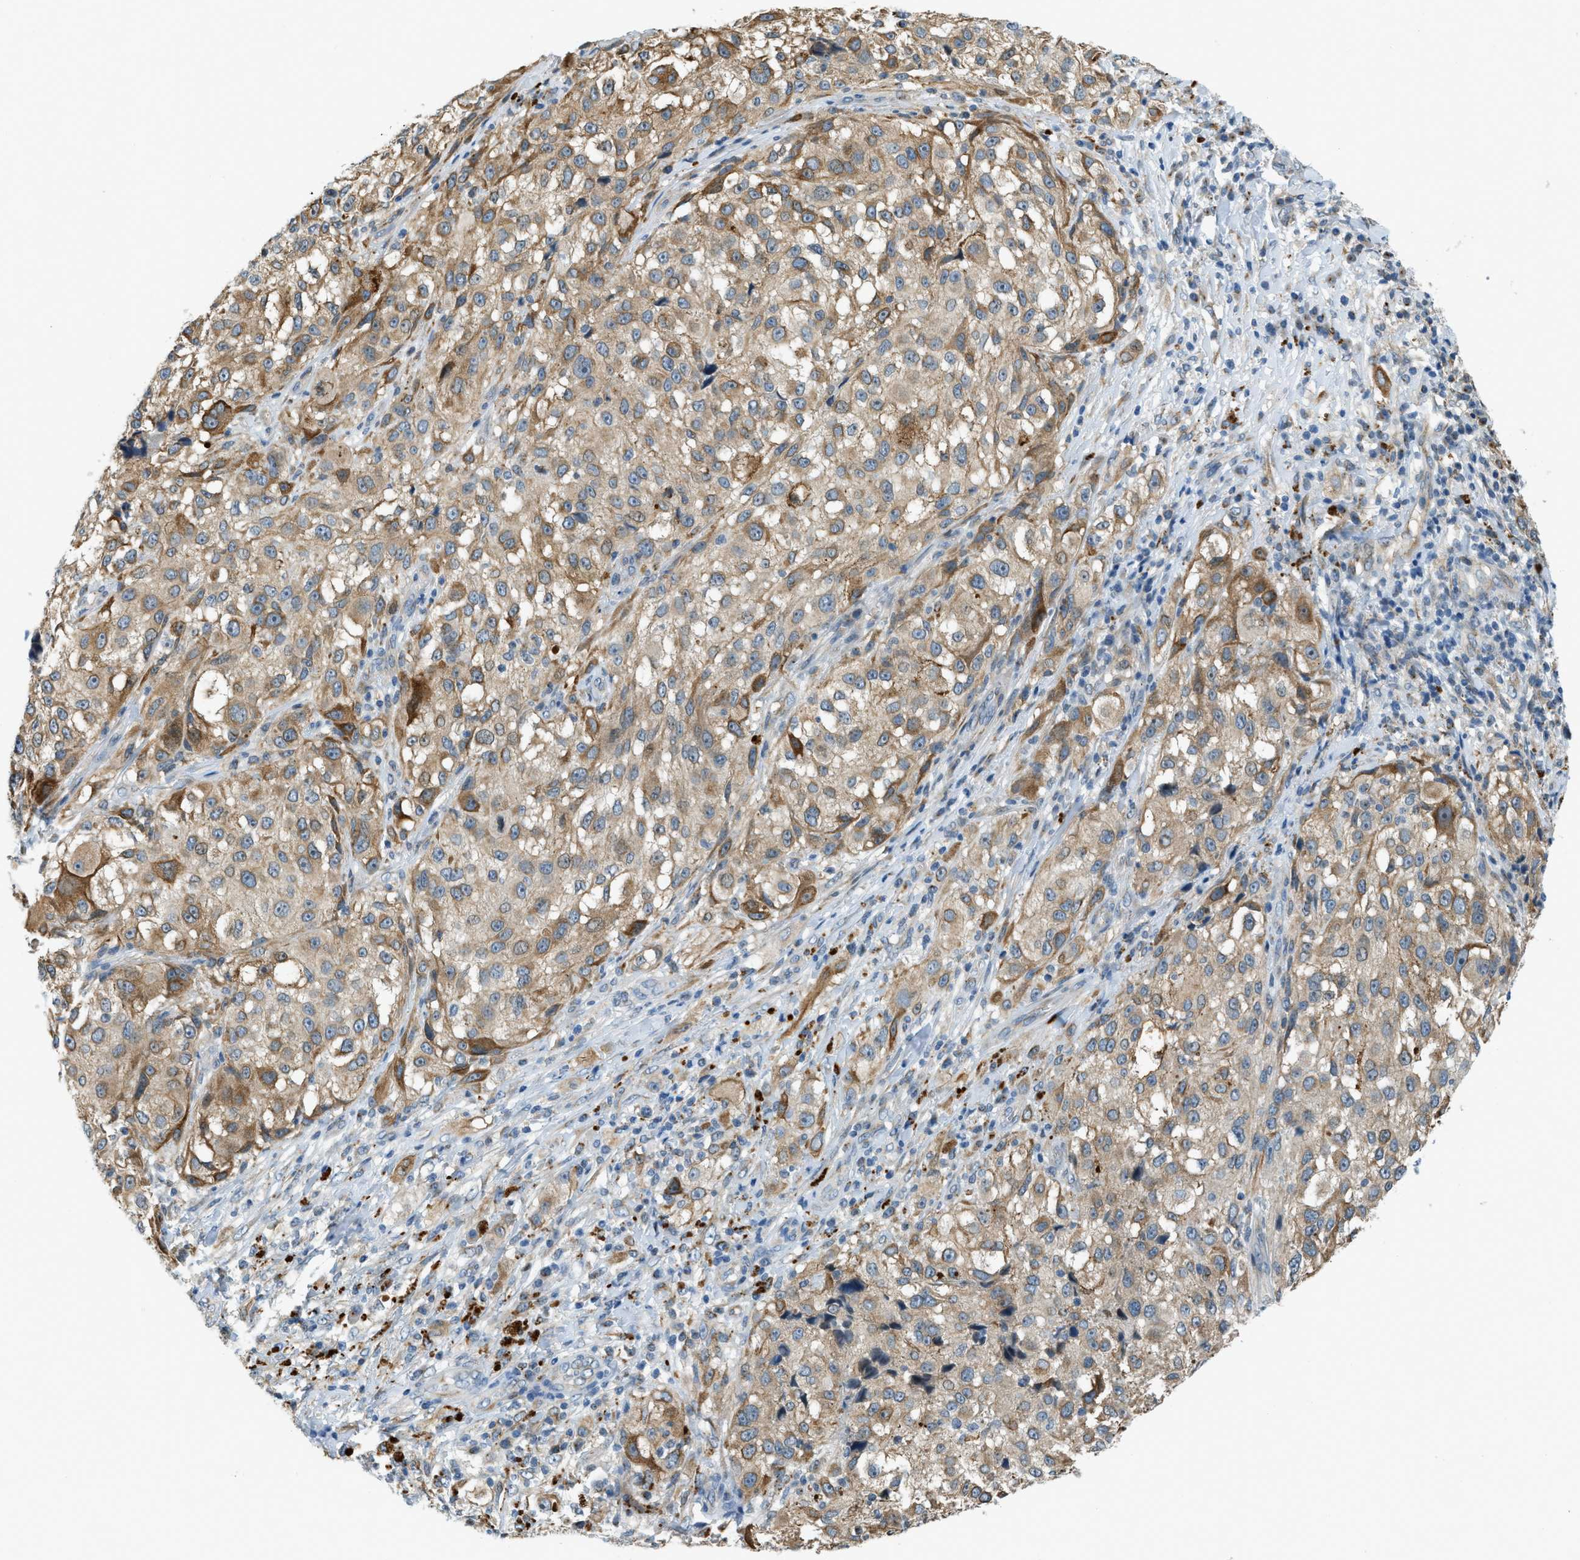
{"staining": {"intensity": "moderate", "quantity": ">75%", "location": "cytoplasmic/membranous"}, "tissue": "melanoma", "cell_type": "Tumor cells", "image_type": "cancer", "snomed": [{"axis": "morphology", "description": "Necrosis, NOS"}, {"axis": "morphology", "description": "Malignant melanoma, NOS"}, {"axis": "topography", "description": "Skin"}], "caption": "Malignant melanoma was stained to show a protein in brown. There is medium levels of moderate cytoplasmic/membranous staining in about >75% of tumor cells.", "gene": "NME8", "patient": {"sex": "female", "age": 87}}